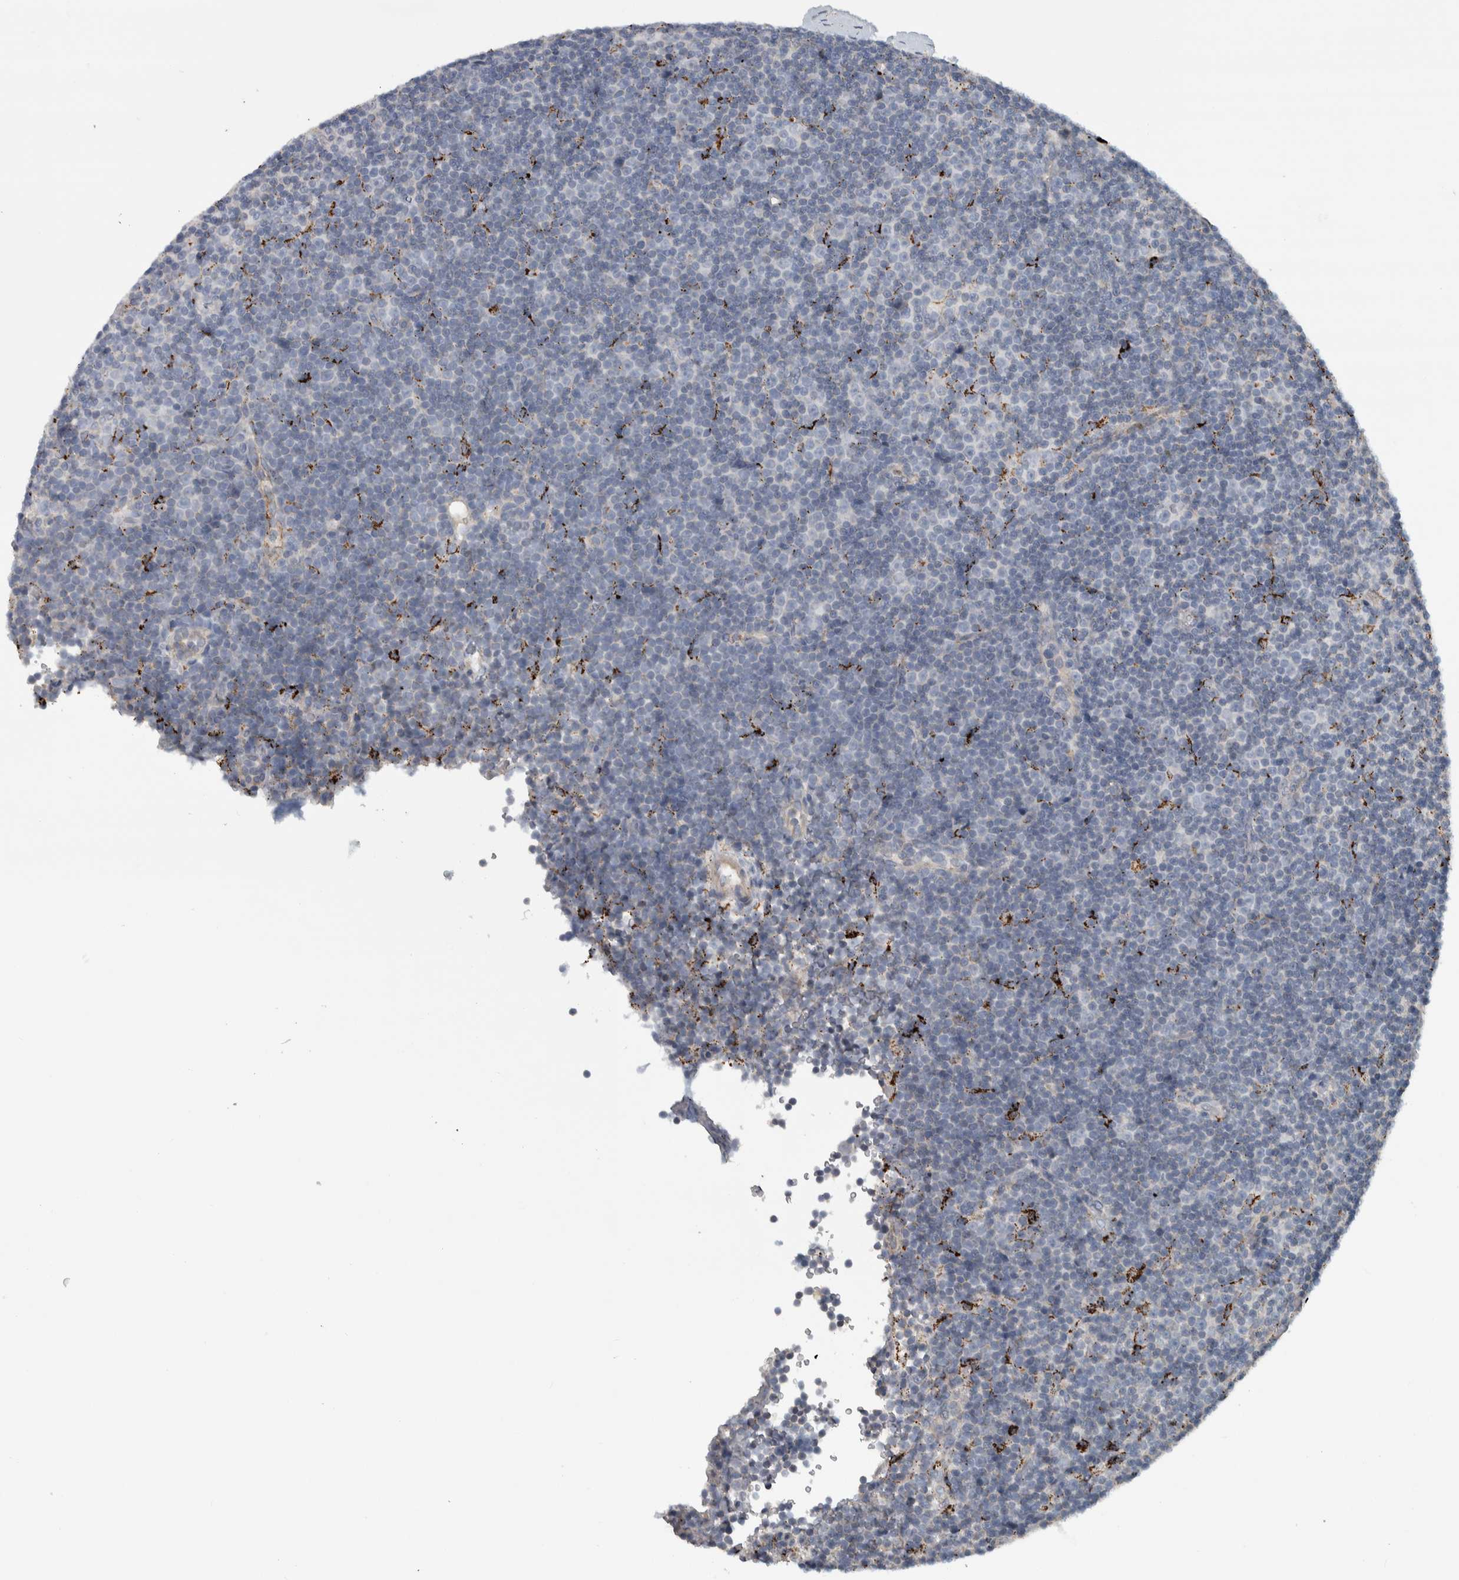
{"staining": {"intensity": "negative", "quantity": "none", "location": "none"}, "tissue": "lymphoma", "cell_type": "Tumor cells", "image_type": "cancer", "snomed": [{"axis": "morphology", "description": "Malignant lymphoma, non-Hodgkin's type, Low grade"}, {"axis": "topography", "description": "Lymph node"}], "caption": "Immunohistochemical staining of human malignant lymphoma, non-Hodgkin's type (low-grade) shows no significant positivity in tumor cells.", "gene": "FAM78A", "patient": {"sex": "female", "age": 67}}